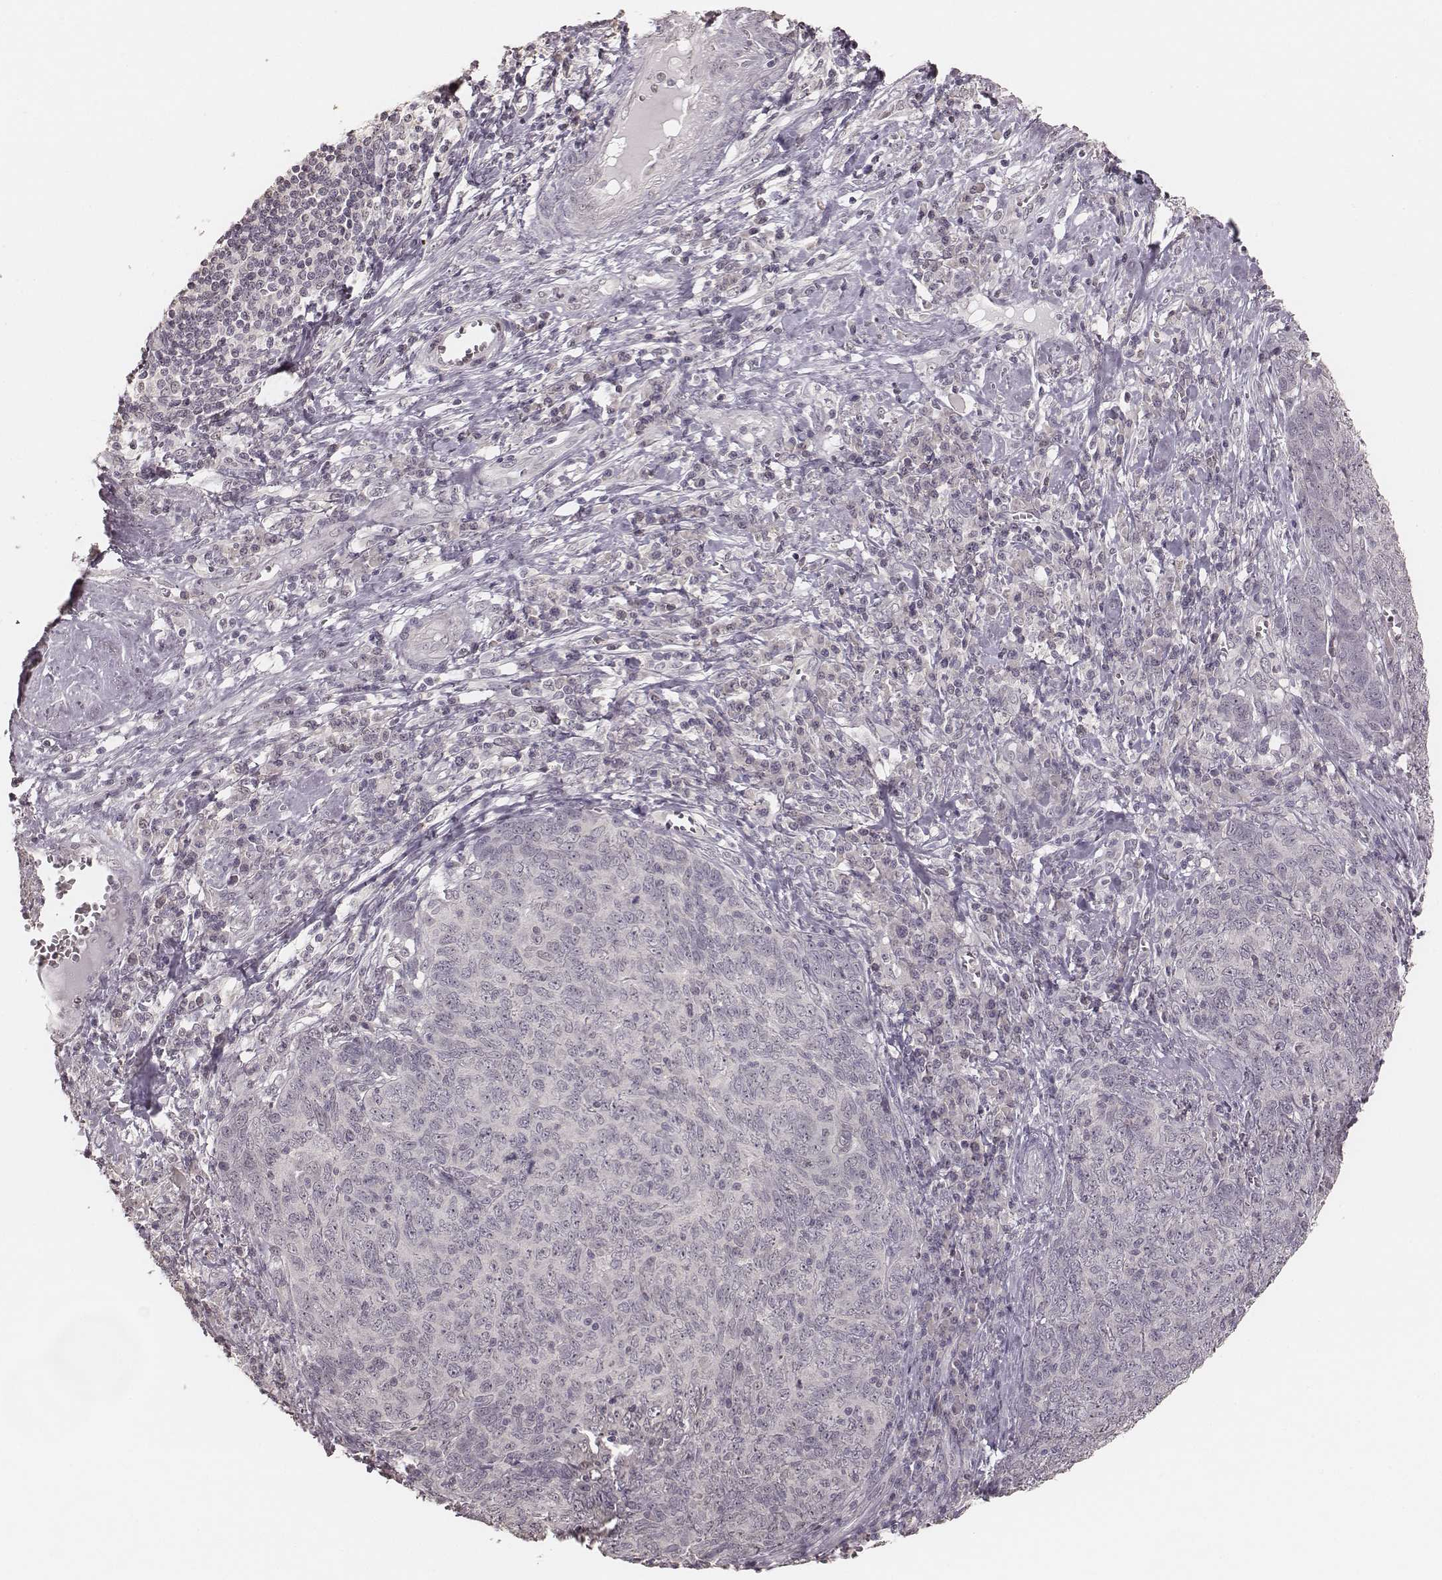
{"staining": {"intensity": "negative", "quantity": "none", "location": "none"}, "tissue": "skin cancer", "cell_type": "Tumor cells", "image_type": "cancer", "snomed": [{"axis": "morphology", "description": "Squamous cell carcinoma, NOS"}, {"axis": "topography", "description": "Skin"}, {"axis": "topography", "description": "Anal"}], "caption": "A photomicrograph of squamous cell carcinoma (skin) stained for a protein demonstrates no brown staining in tumor cells.", "gene": "LY6K", "patient": {"sex": "female", "age": 51}}